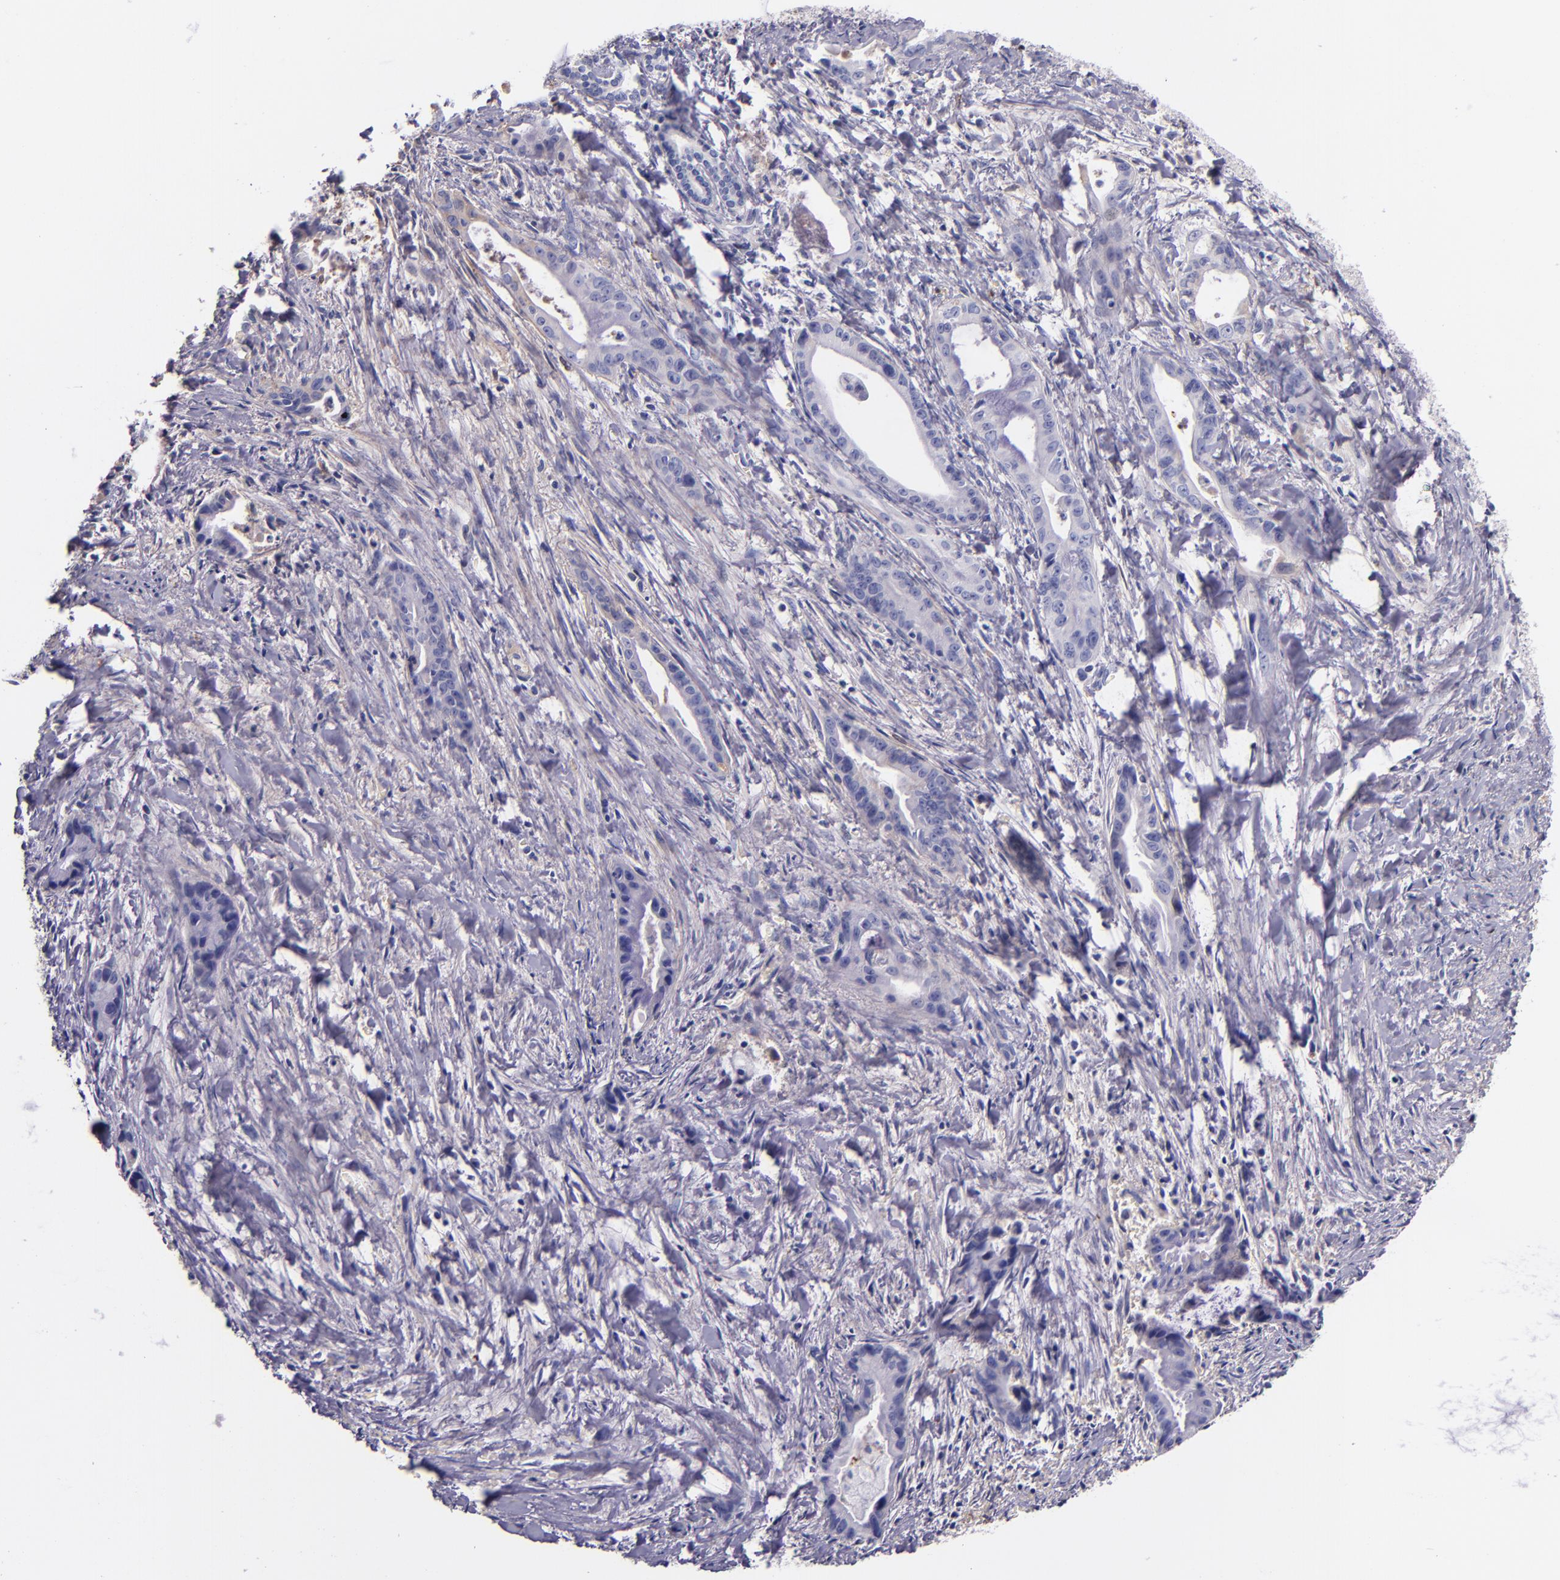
{"staining": {"intensity": "moderate", "quantity": "<25%", "location": "cytoplasmic/membranous"}, "tissue": "liver cancer", "cell_type": "Tumor cells", "image_type": "cancer", "snomed": [{"axis": "morphology", "description": "Cholangiocarcinoma"}, {"axis": "topography", "description": "Liver"}], "caption": "A low amount of moderate cytoplasmic/membranous positivity is seen in about <25% of tumor cells in liver cancer tissue. (IHC, brightfield microscopy, high magnification).", "gene": "KNG1", "patient": {"sex": "female", "age": 55}}